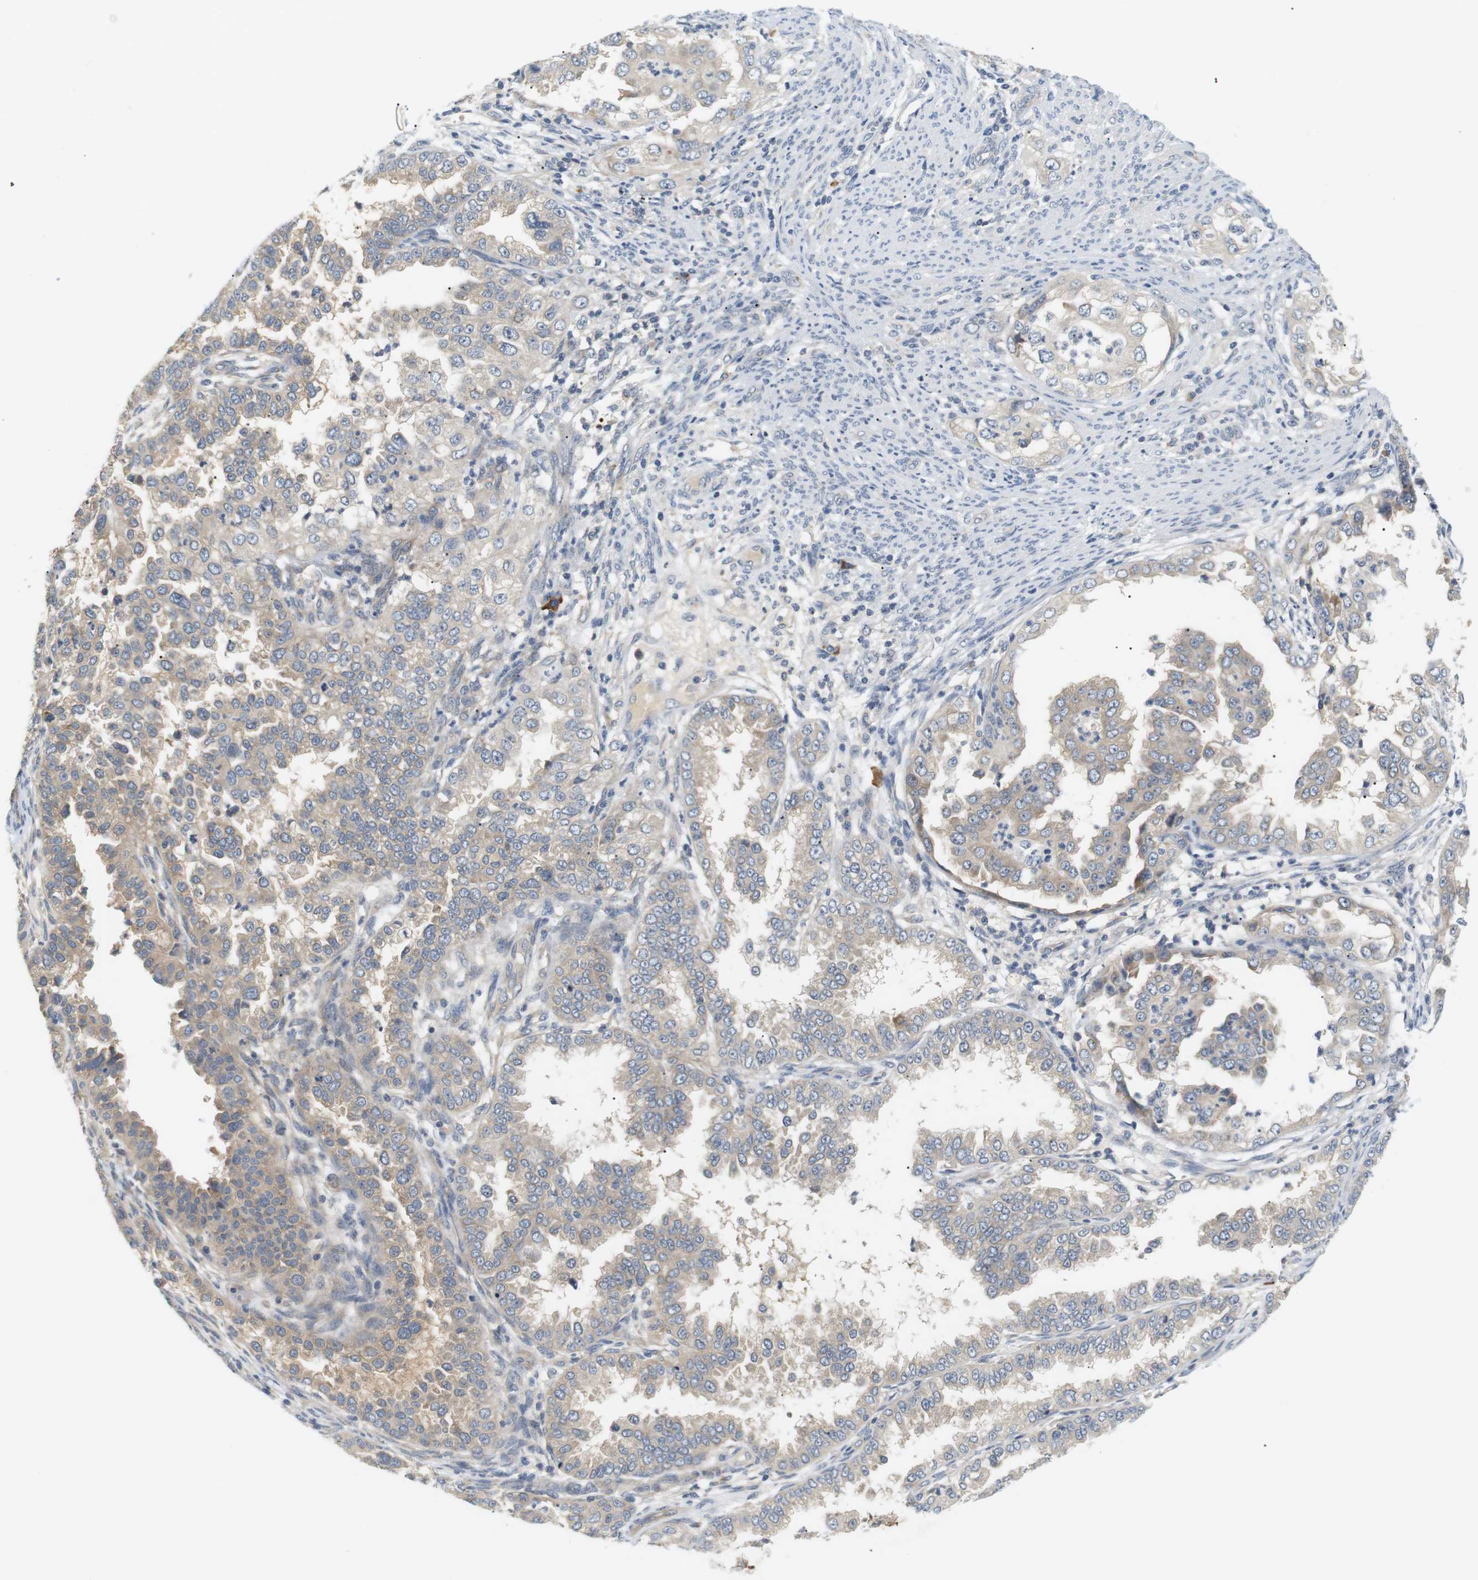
{"staining": {"intensity": "weak", "quantity": "25%-75%", "location": "cytoplasmic/membranous"}, "tissue": "endometrial cancer", "cell_type": "Tumor cells", "image_type": "cancer", "snomed": [{"axis": "morphology", "description": "Adenocarcinoma, NOS"}, {"axis": "topography", "description": "Endometrium"}], "caption": "Tumor cells reveal weak cytoplasmic/membranous staining in about 25%-75% of cells in endometrial cancer. Immunohistochemistry stains the protein in brown and the nuclei are stained blue.", "gene": "EVA1C", "patient": {"sex": "female", "age": 85}}